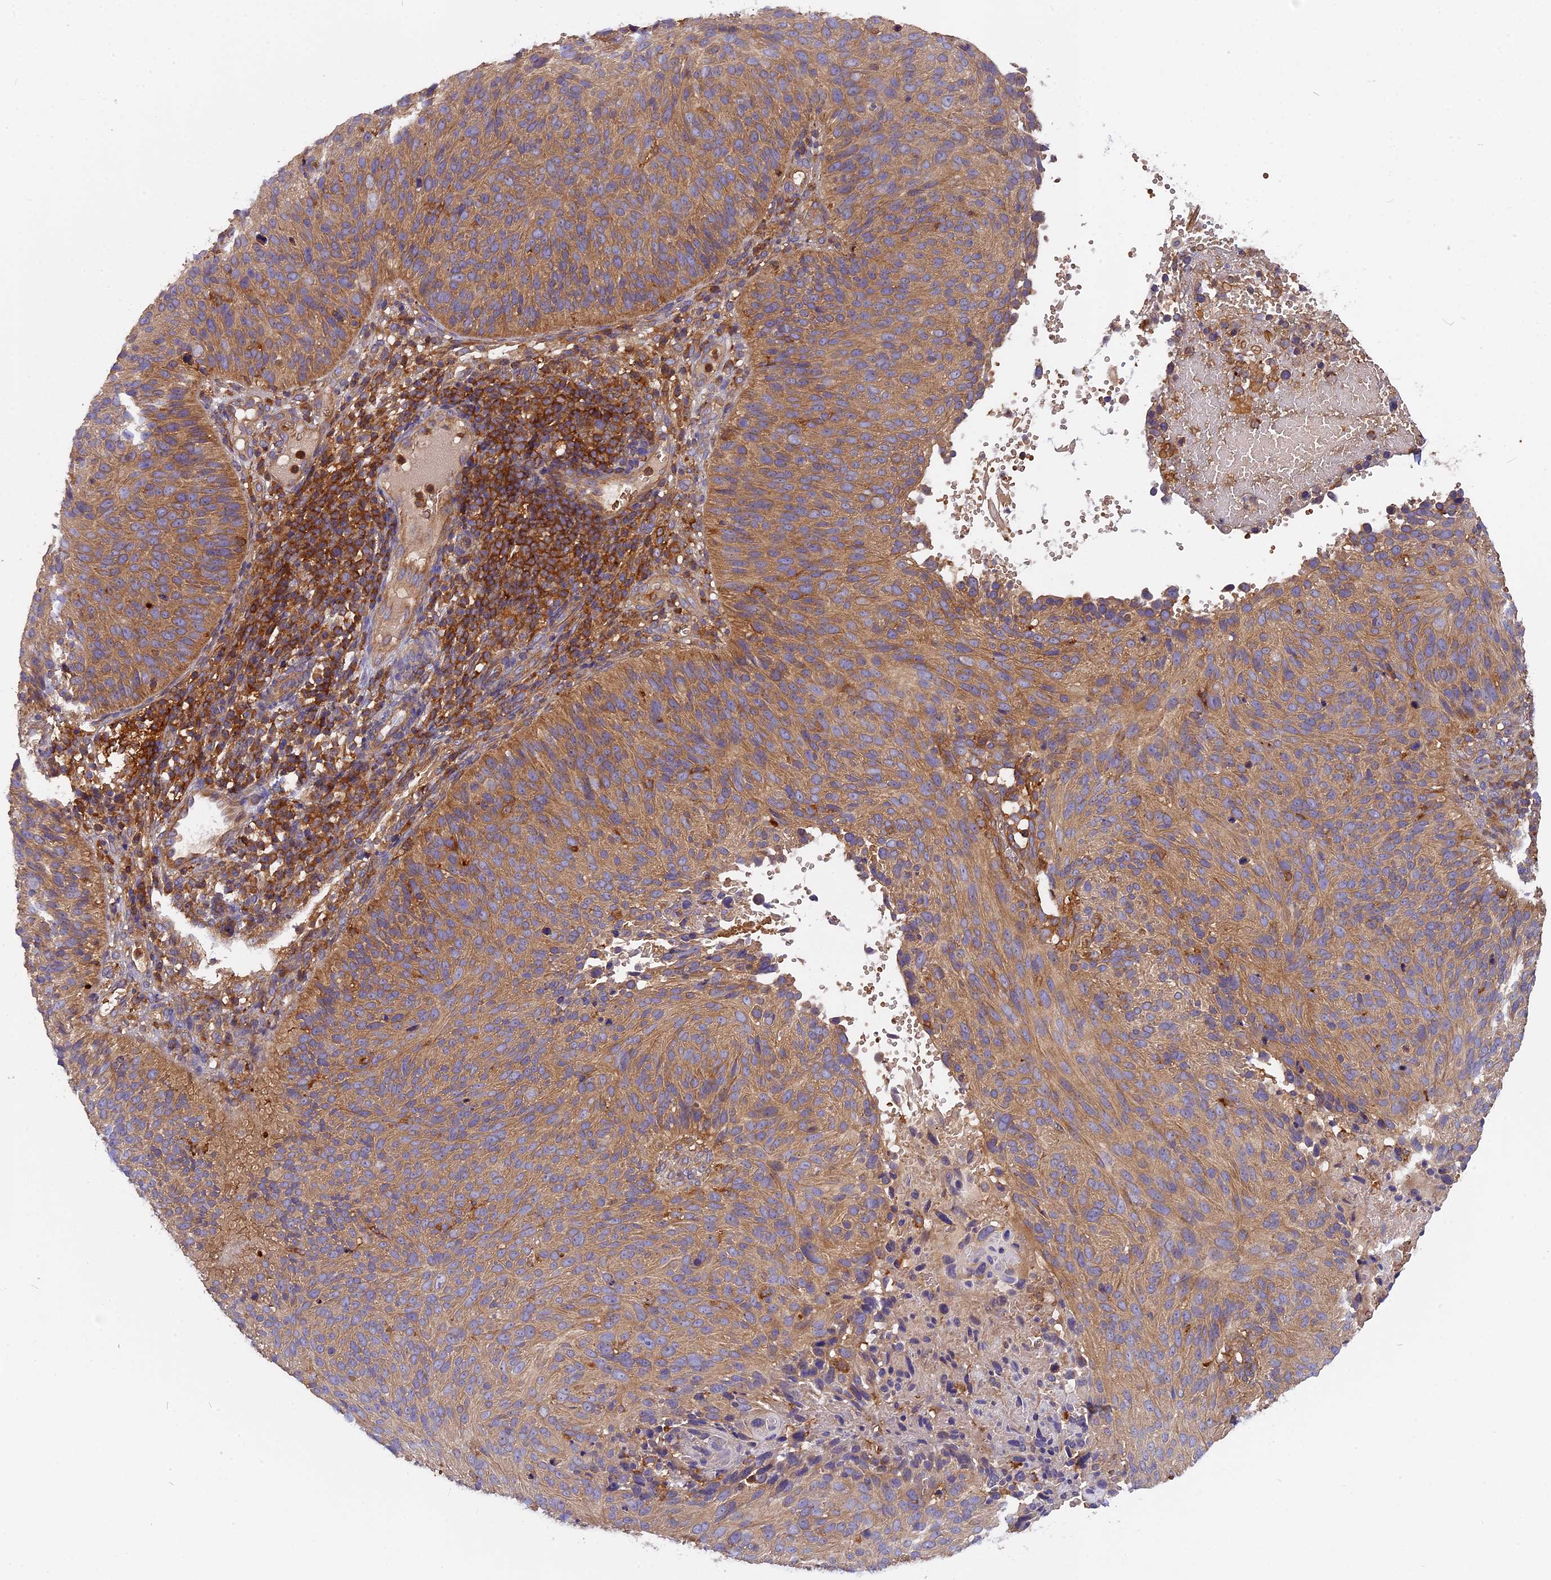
{"staining": {"intensity": "moderate", "quantity": ">75%", "location": "cytoplasmic/membranous"}, "tissue": "cervical cancer", "cell_type": "Tumor cells", "image_type": "cancer", "snomed": [{"axis": "morphology", "description": "Squamous cell carcinoma, NOS"}, {"axis": "topography", "description": "Cervix"}], "caption": "Immunohistochemical staining of human cervical cancer reveals medium levels of moderate cytoplasmic/membranous protein positivity in approximately >75% of tumor cells.", "gene": "MYO9B", "patient": {"sex": "female", "age": 74}}